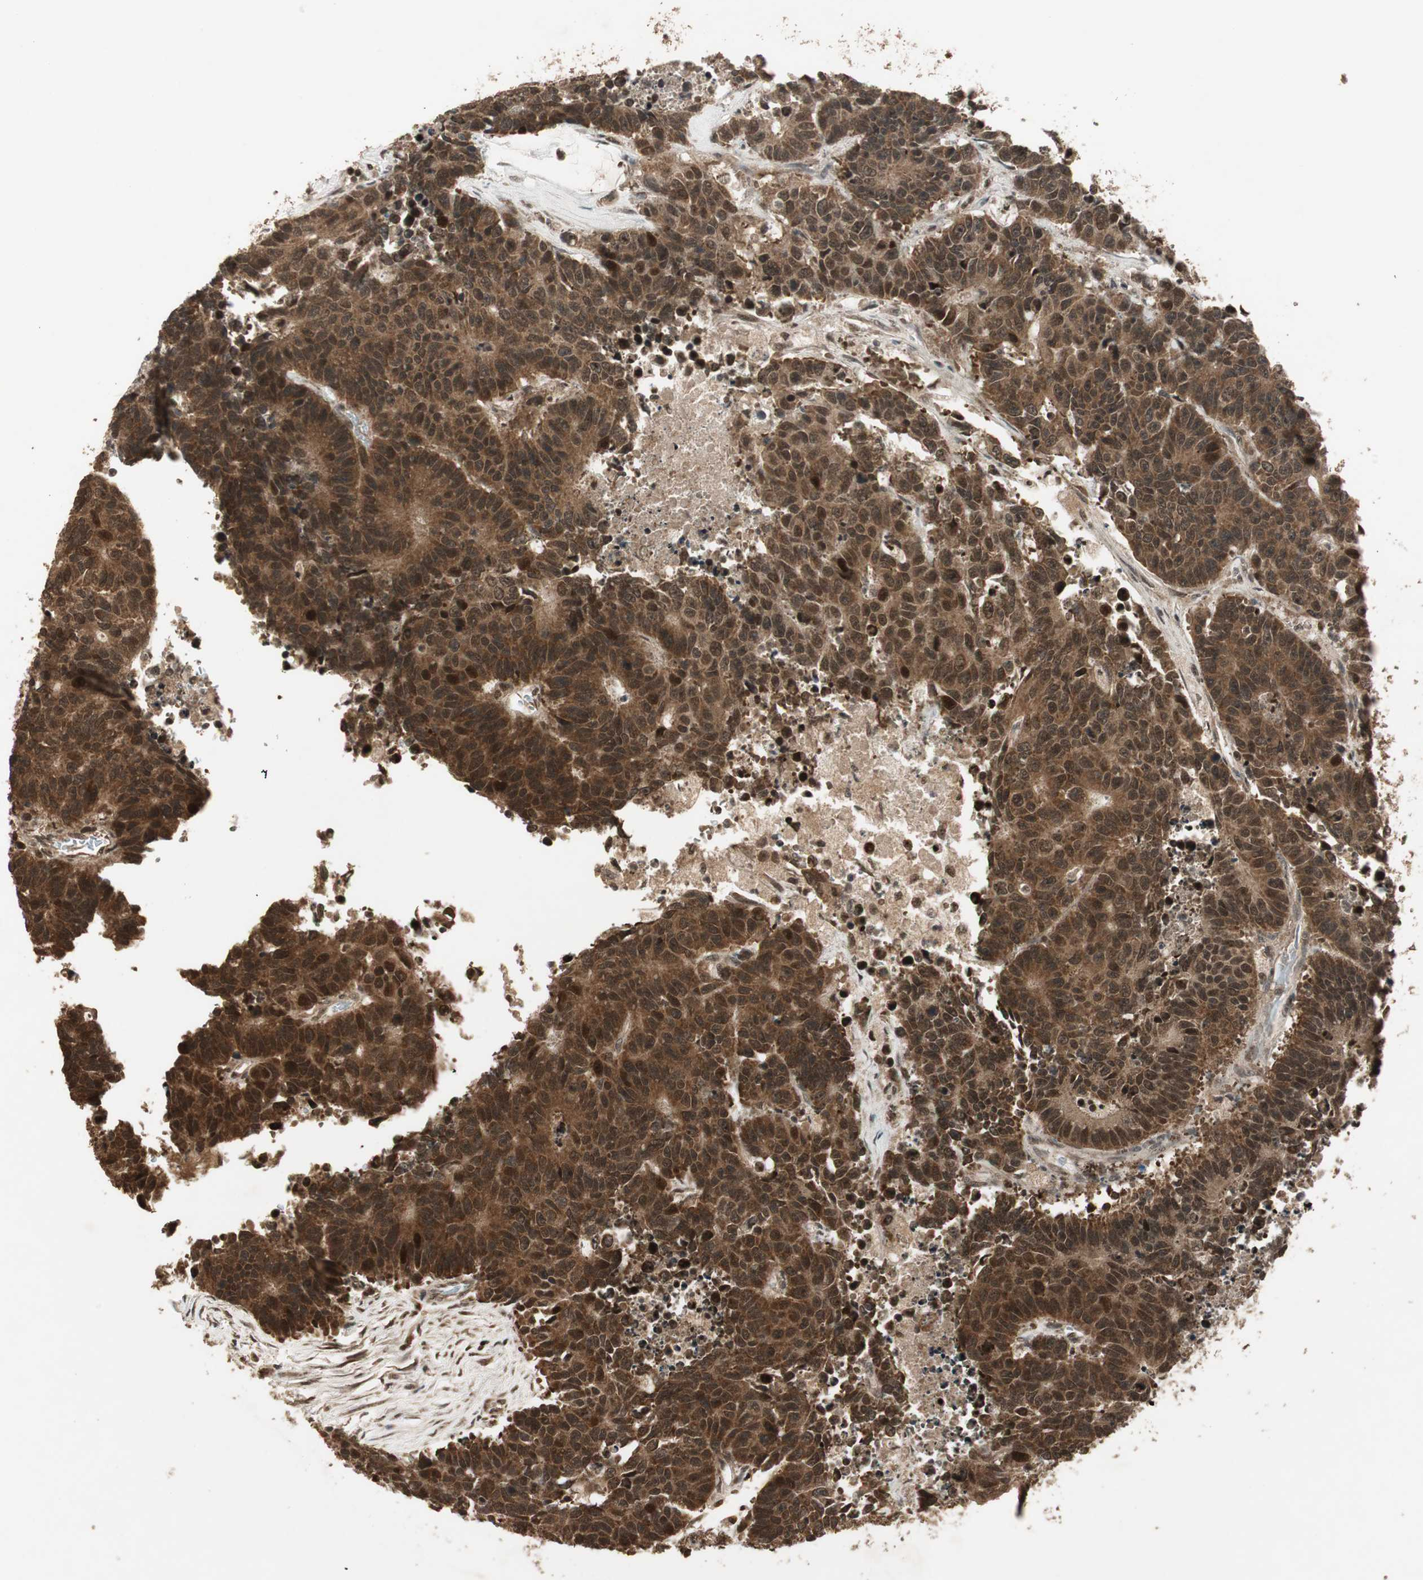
{"staining": {"intensity": "strong", "quantity": ">75%", "location": "cytoplasmic/membranous,nuclear"}, "tissue": "colorectal cancer", "cell_type": "Tumor cells", "image_type": "cancer", "snomed": [{"axis": "morphology", "description": "Adenocarcinoma, NOS"}, {"axis": "topography", "description": "Colon"}], "caption": "This is an image of IHC staining of colorectal cancer, which shows strong expression in the cytoplasmic/membranous and nuclear of tumor cells.", "gene": "RPA3", "patient": {"sex": "female", "age": 86}}